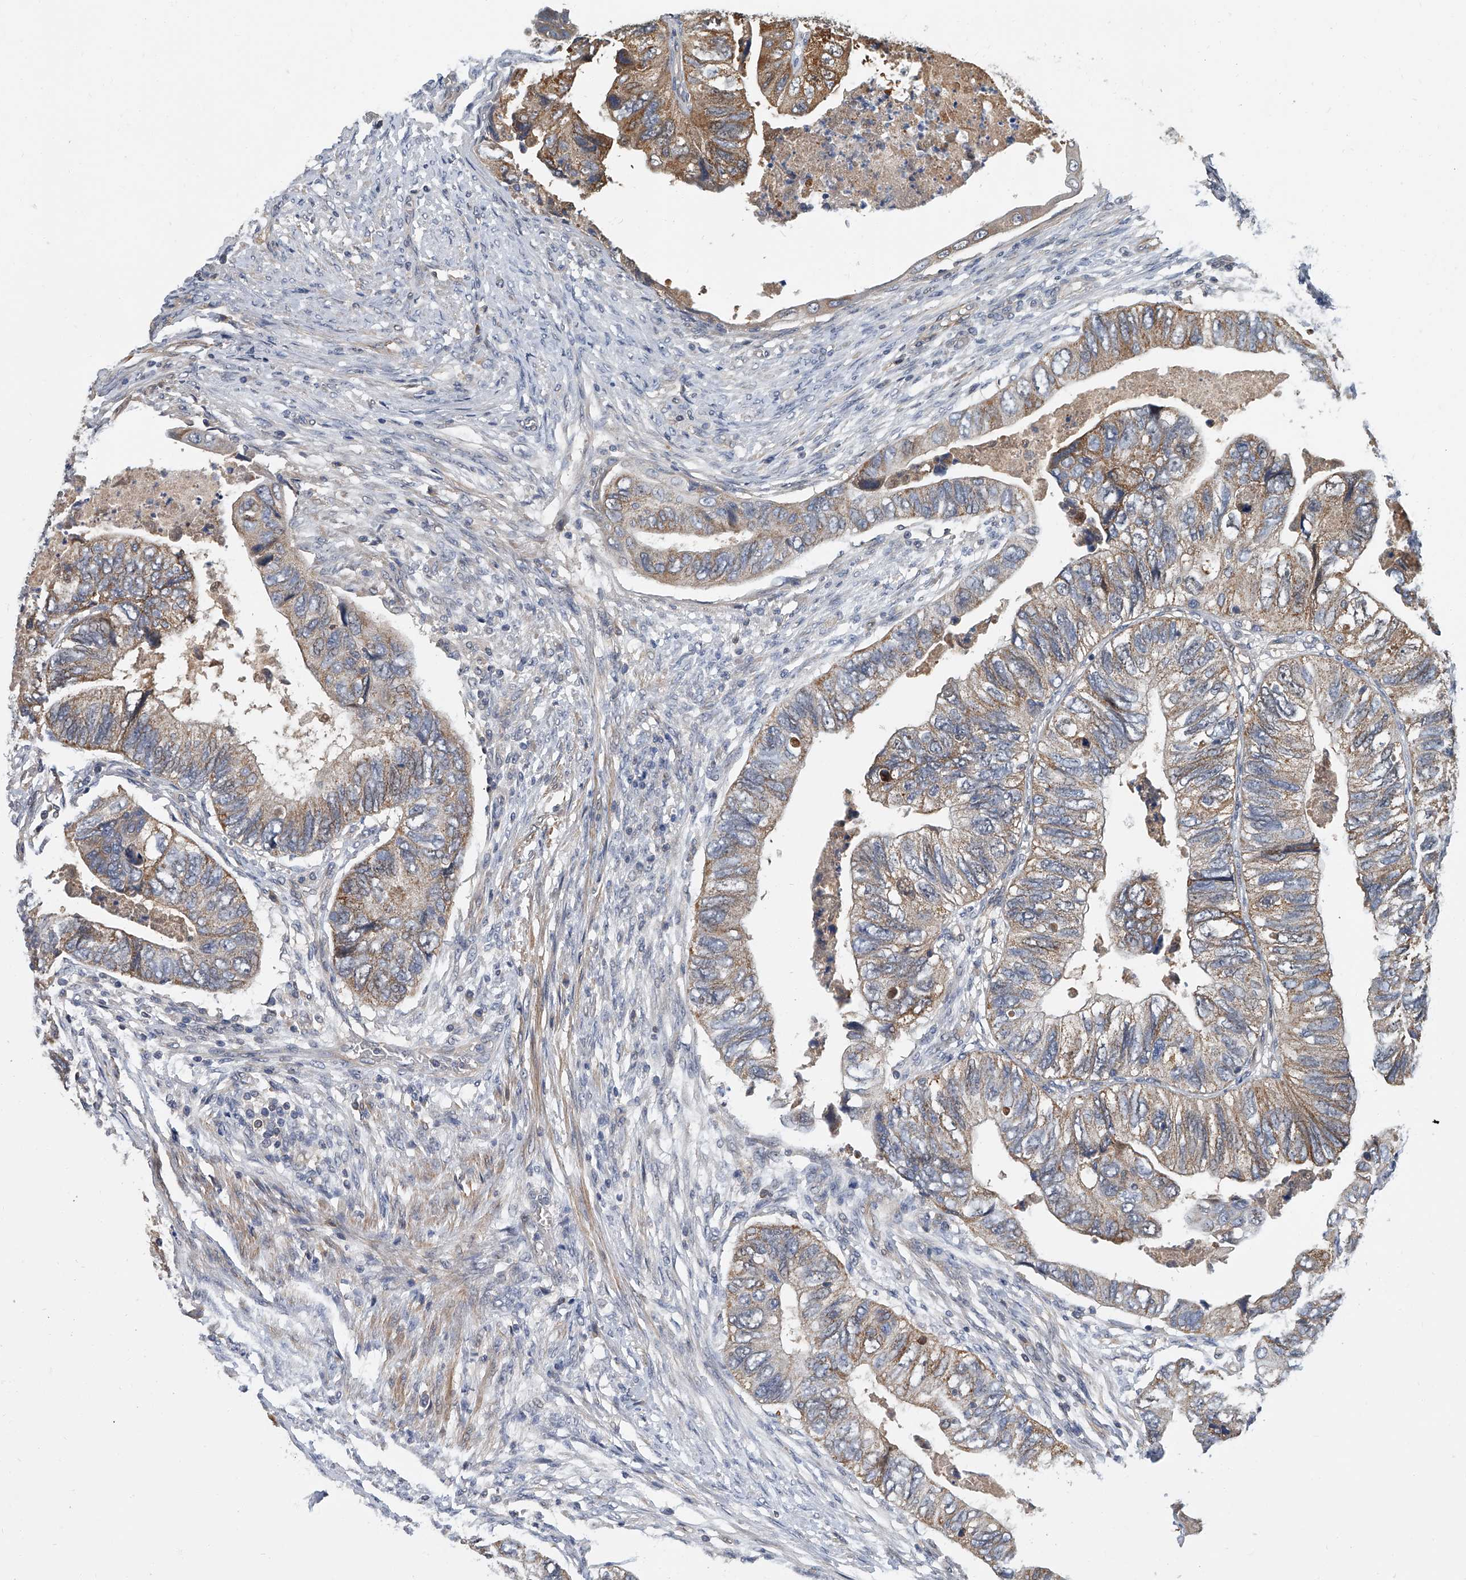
{"staining": {"intensity": "moderate", "quantity": "25%-75%", "location": "cytoplasmic/membranous"}, "tissue": "colorectal cancer", "cell_type": "Tumor cells", "image_type": "cancer", "snomed": [{"axis": "morphology", "description": "Adenocarcinoma, NOS"}, {"axis": "topography", "description": "Rectum"}], "caption": "The immunohistochemical stain labels moderate cytoplasmic/membranous staining in tumor cells of adenocarcinoma (colorectal) tissue.", "gene": "CD200", "patient": {"sex": "male", "age": 63}}